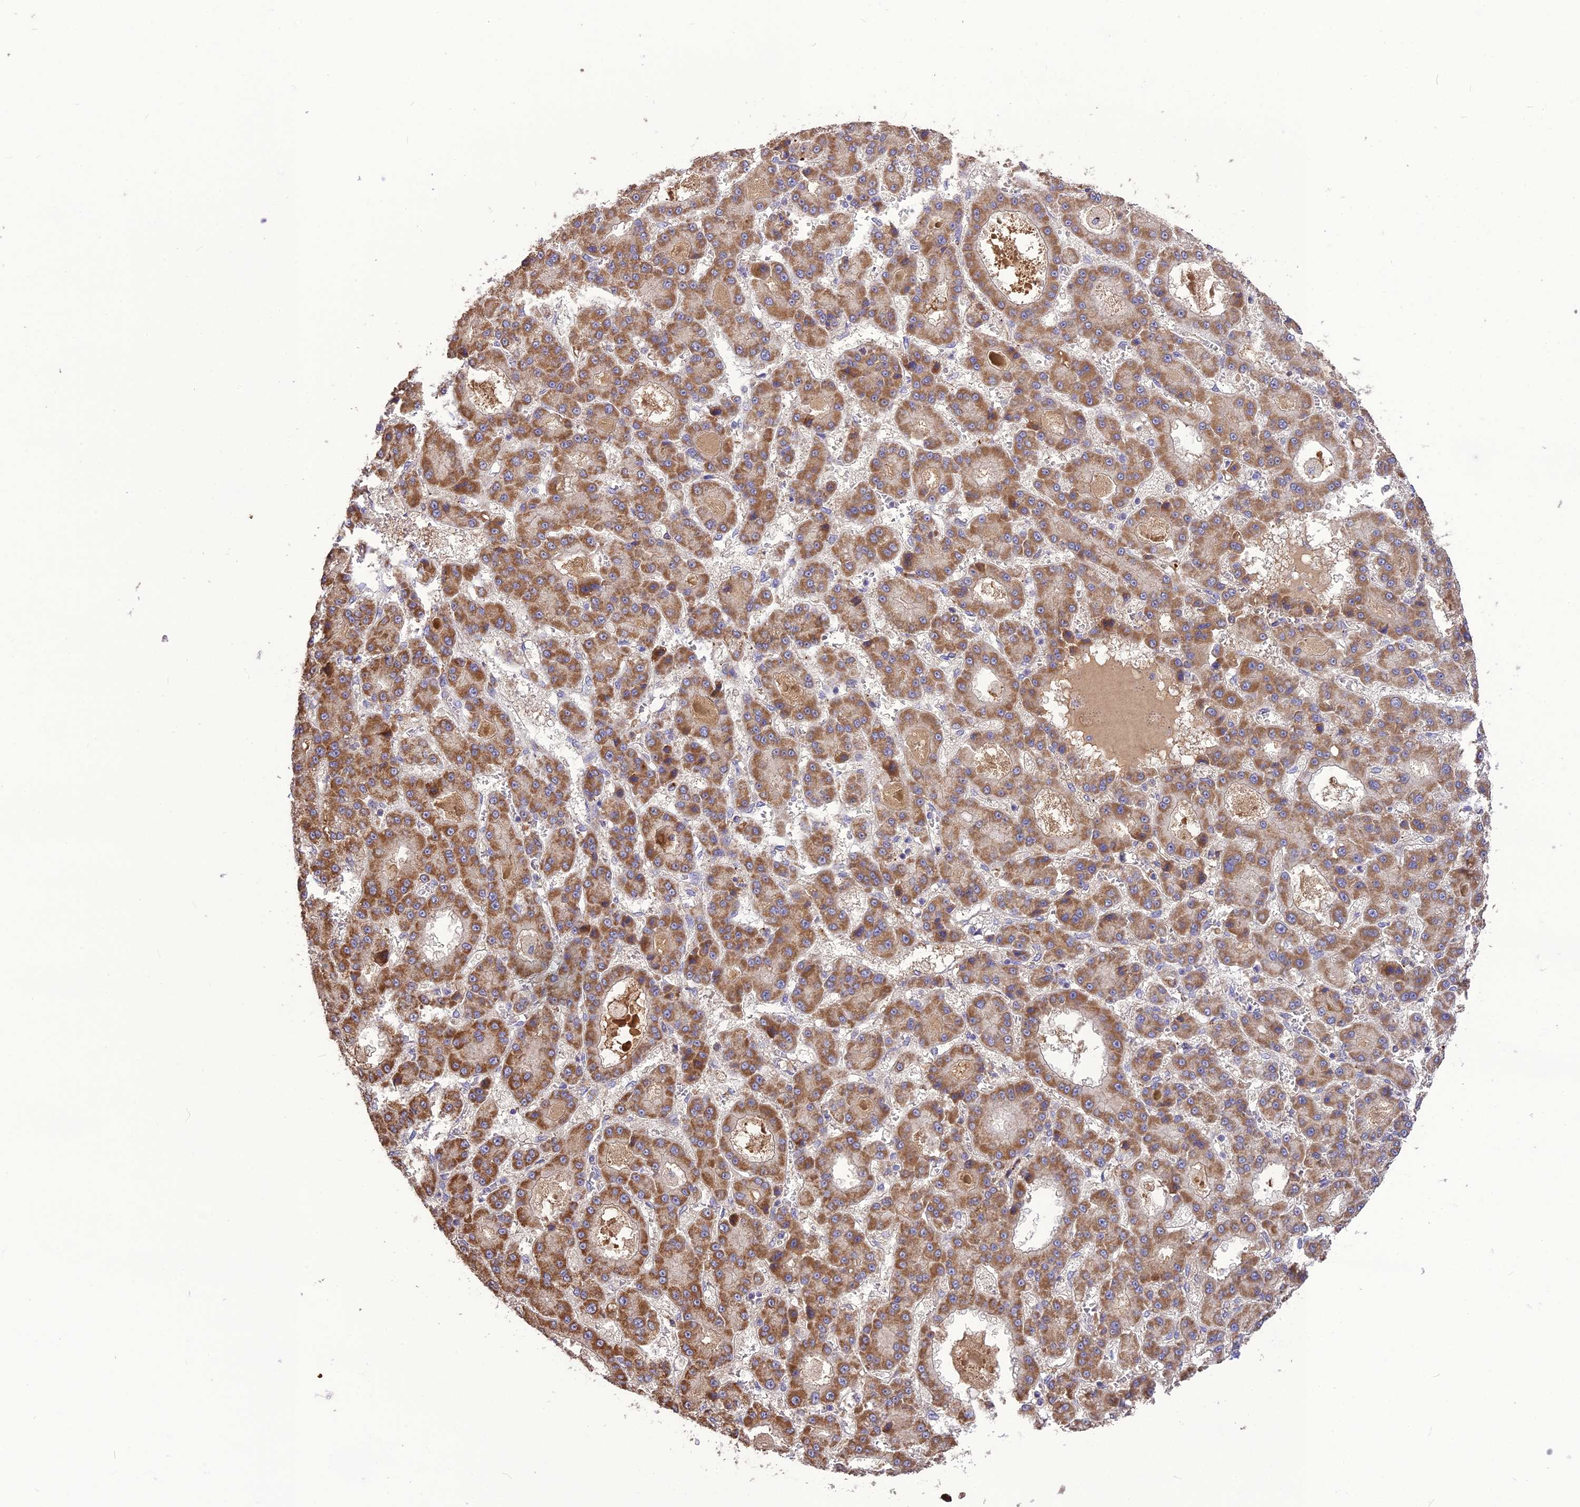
{"staining": {"intensity": "moderate", "quantity": ">75%", "location": "cytoplasmic/membranous"}, "tissue": "liver cancer", "cell_type": "Tumor cells", "image_type": "cancer", "snomed": [{"axis": "morphology", "description": "Carcinoma, Hepatocellular, NOS"}, {"axis": "topography", "description": "Liver"}], "caption": "IHC of liver hepatocellular carcinoma exhibits medium levels of moderate cytoplasmic/membranous expression in about >75% of tumor cells.", "gene": "NUDT8", "patient": {"sex": "male", "age": 70}}